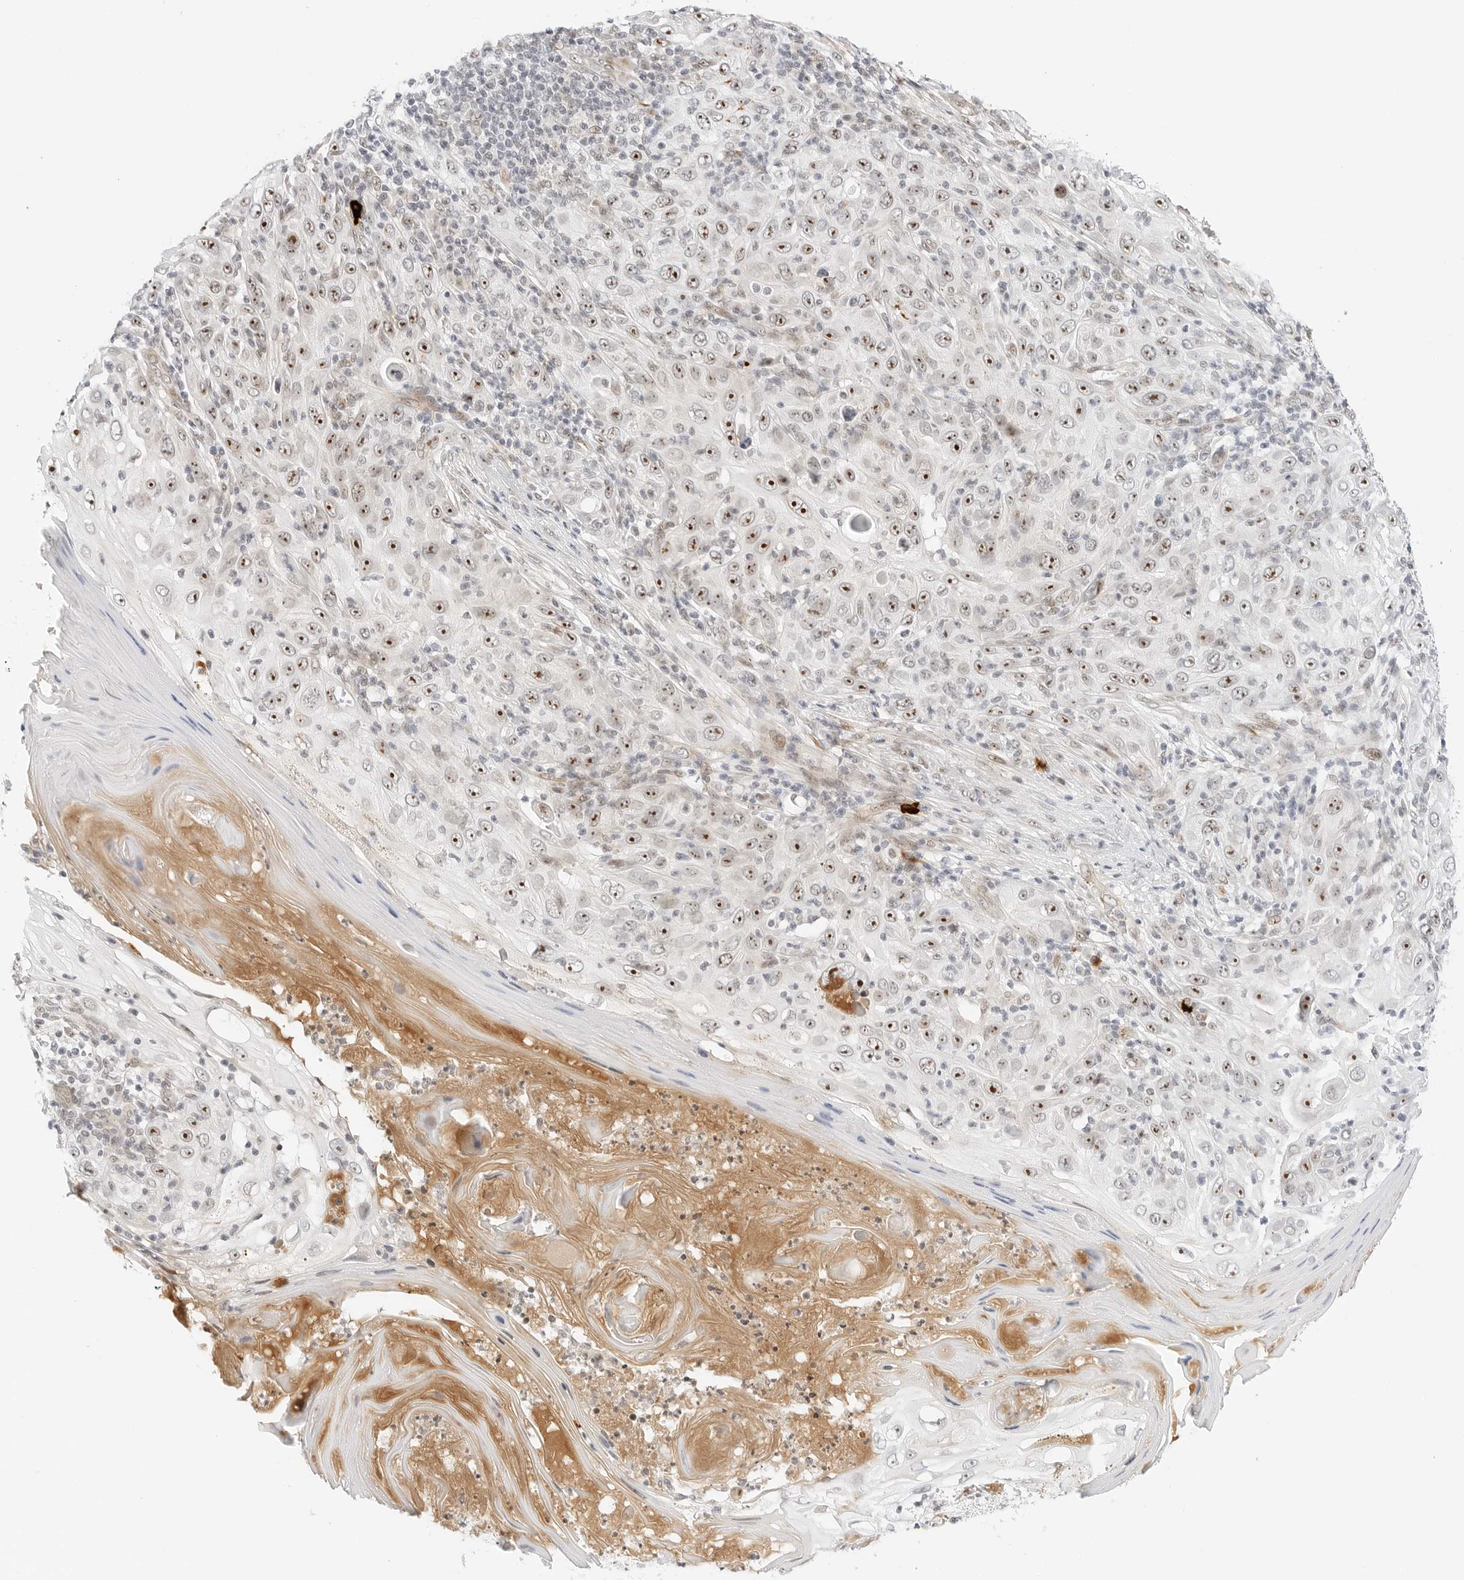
{"staining": {"intensity": "strong", "quantity": "25%-75%", "location": "nuclear"}, "tissue": "skin cancer", "cell_type": "Tumor cells", "image_type": "cancer", "snomed": [{"axis": "morphology", "description": "Squamous cell carcinoma, NOS"}, {"axis": "topography", "description": "Skin"}], "caption": "A high-resolution photomicrograph shows immunohistochemistry staining of squamous cell carcinoma (skin), which demonstrates strong nuclear positivity in approximately 25%-75% of tumor cells. (Brightfield microscopy of DAB IHC at high magnification).", "gene": "HIPK3", "patient": {"sex": "female", "age": 88}}